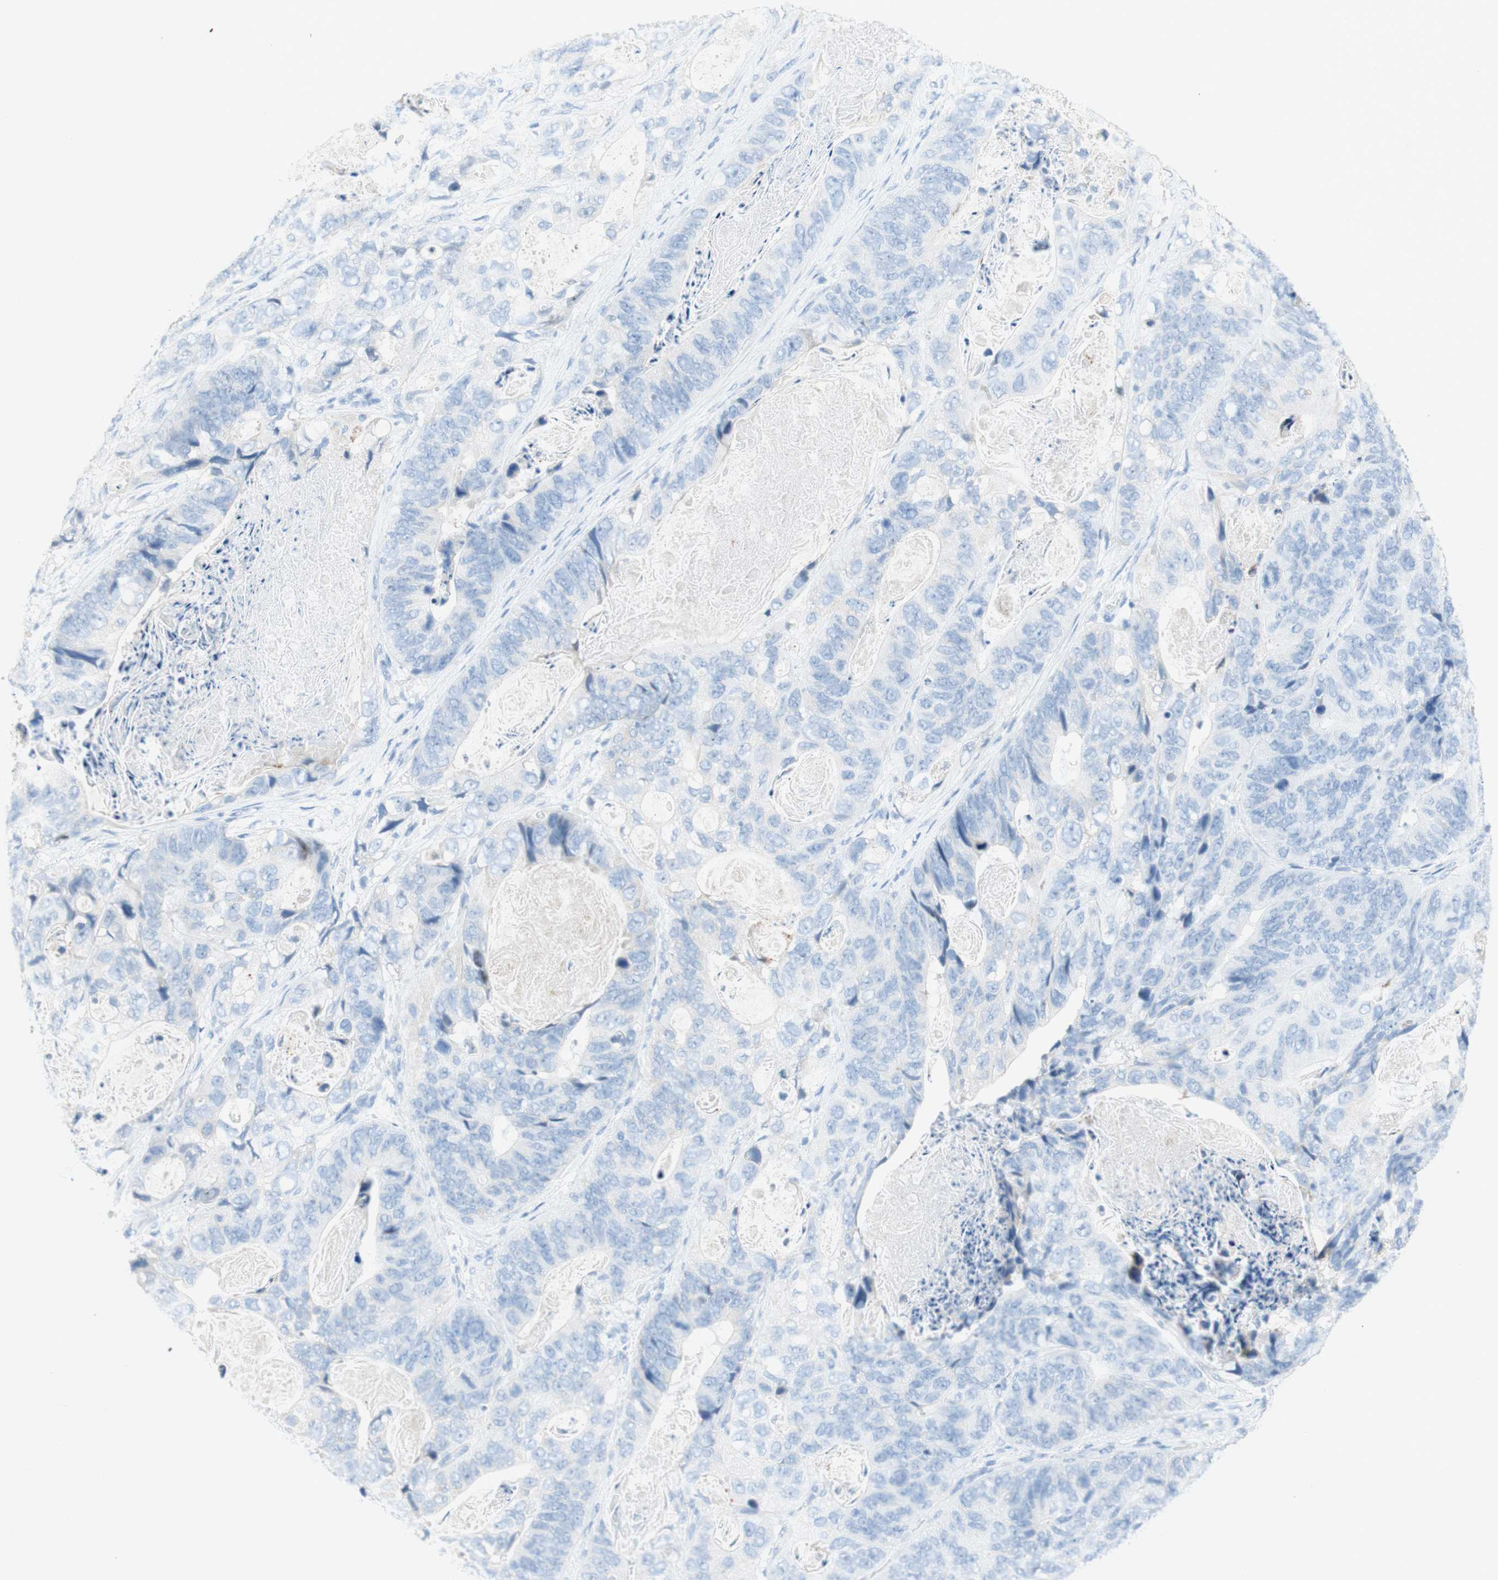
{"staining": {"intensity": "negative", "quantity": "none", "location": "none"}, "tissue": "stomach cancer", "cell_type": "Tumor cells", "image_type": "cancer", "snomed": [{"axis": "morphology", "description": "Adenocarcinoma, NOS"}, {"axis": "topography", "description": "Stomach"}], "caption": "Micrograph shows no protein positivity in tumor cells of stomach cancer tissue.", "gene": "POLR2J3", "patient": {"sex": "female", "age": 89}}